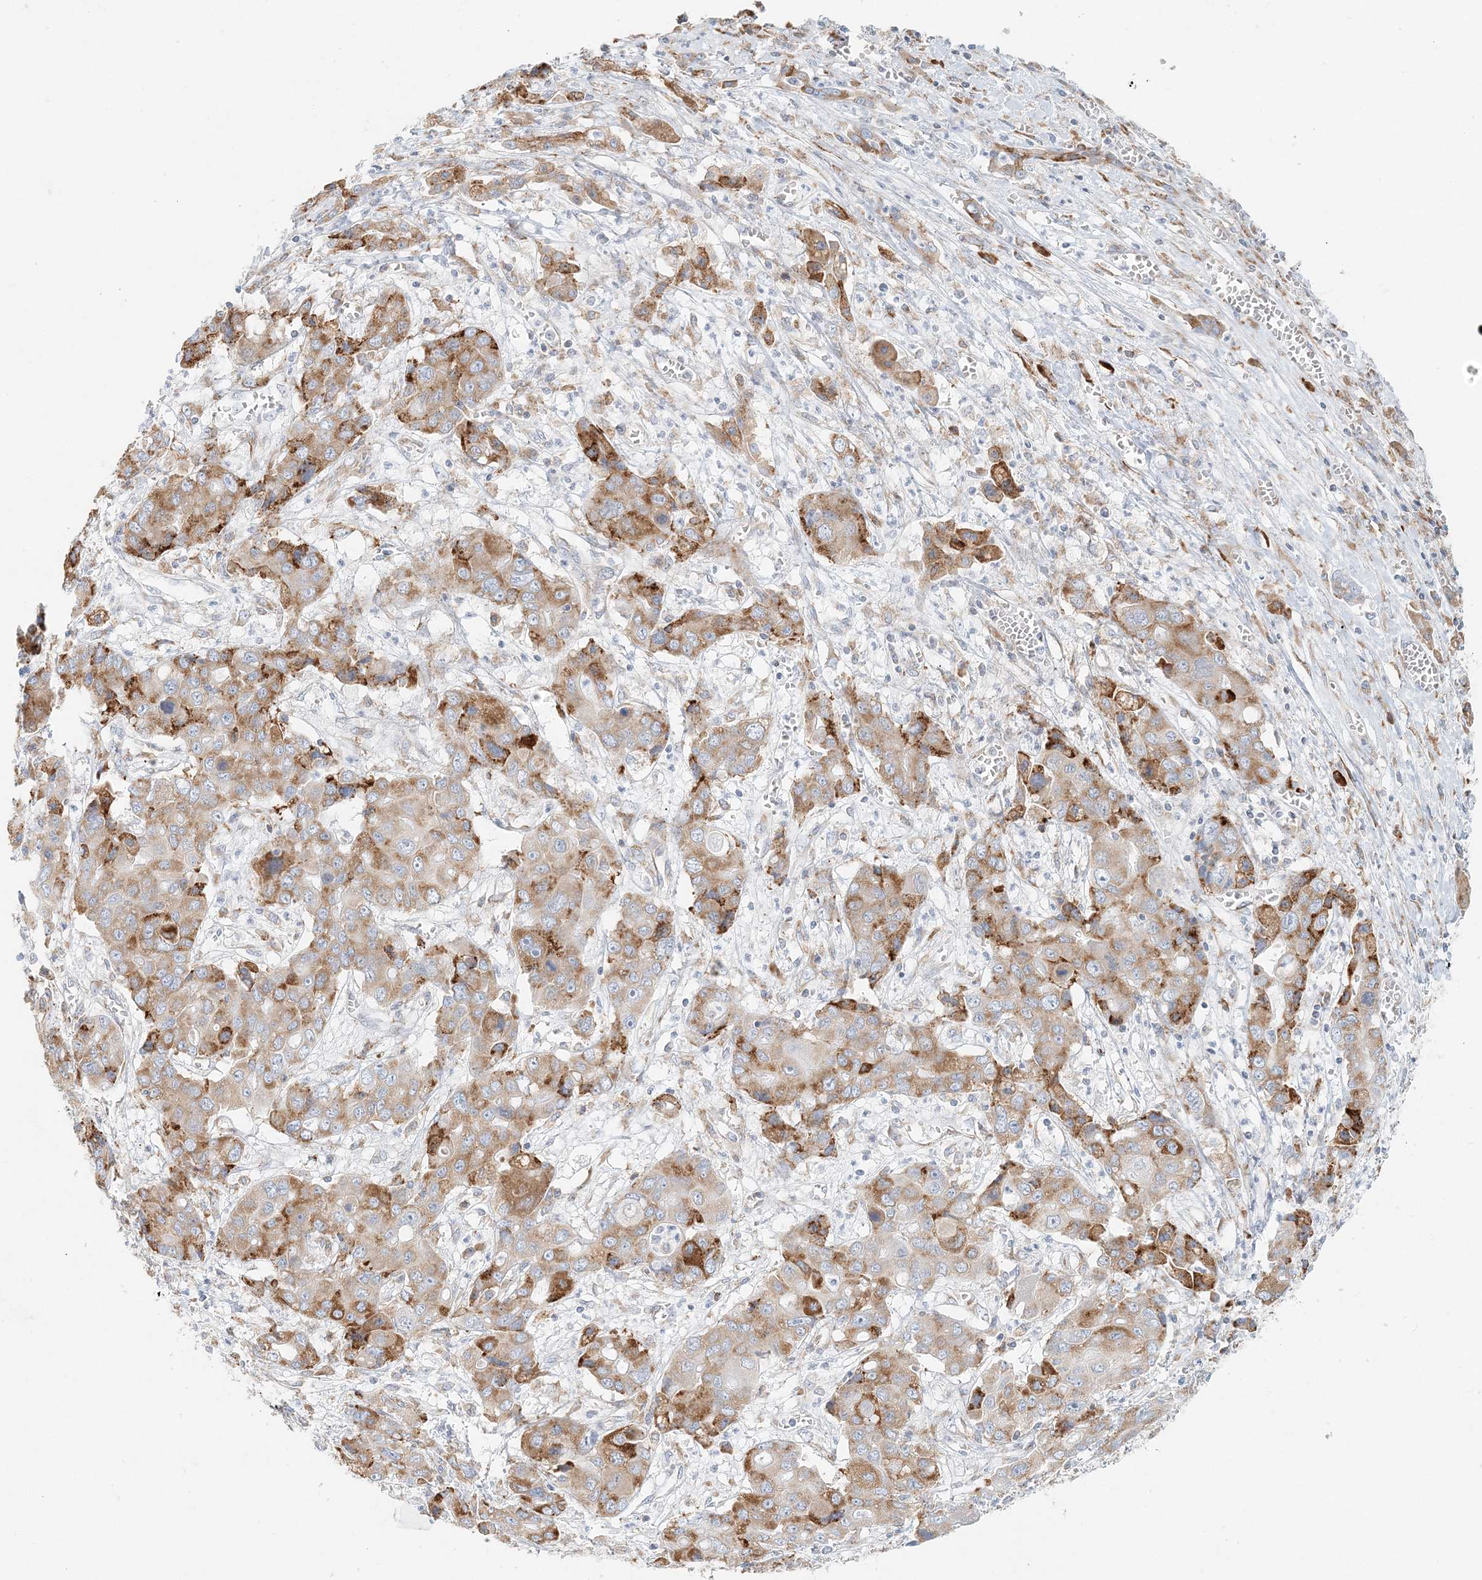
{"staining": {"intensity": "moderate", "quantity": ">75%", "location": "cytoplasmic/membranous"}, "tissue": "liver cancer", "cell_type": "Tumor cells", "image_type": "cancer", "snomed": [{"axis": "morphology", "description": "Cholangiocarcinoma"}, {"axis": "topography", "description": "Liver"}], "caption": "Immunohistochemical staining of human liver cholangiocarcinoma displays medium levels of moderate cytoplasmic/membranous positivity in approximately >75% of tumor cells.", "gene": "STK11IP", "patient": {"sex": "male", "age": 67}}